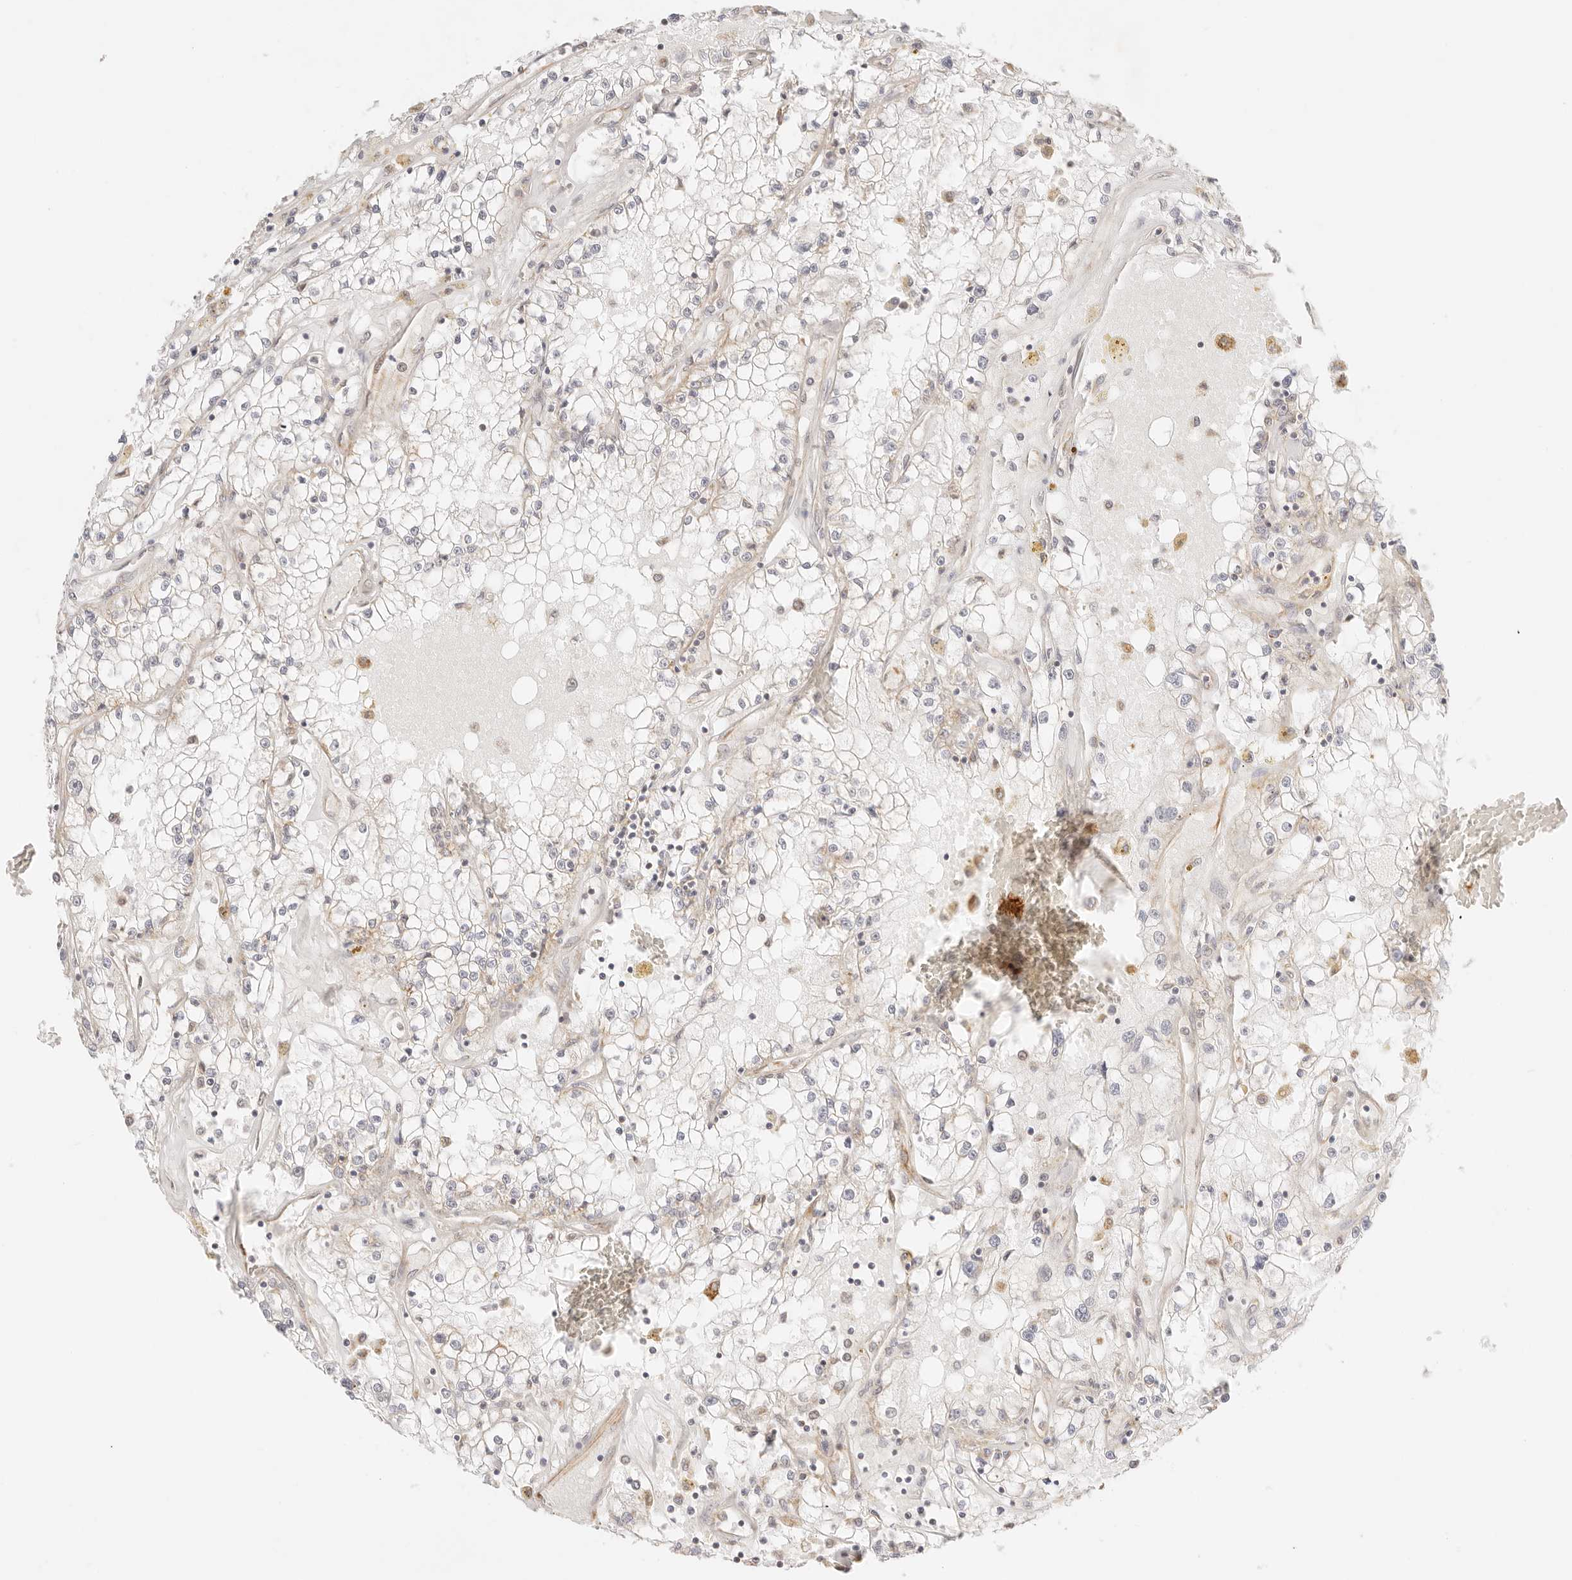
{"staining": {"intensity": "negative", "quantity": "none", "location": "none"}, "tissue": "renal cancer", "cell_type": "Tumor cells", "image_type": "cancer", "snomed": [{"axis": "morphology", "description": "Adenocarcinoma, NOS"}, {"axis": "topography", "description": "Kidney"}], "caption": "Adenocarcinoma (renal) stained for a protein using immunohistochemistry displays no staining tumor cells.", "gene": "ZC3H11A", "patient": {"sex": "male", "age": 56}}